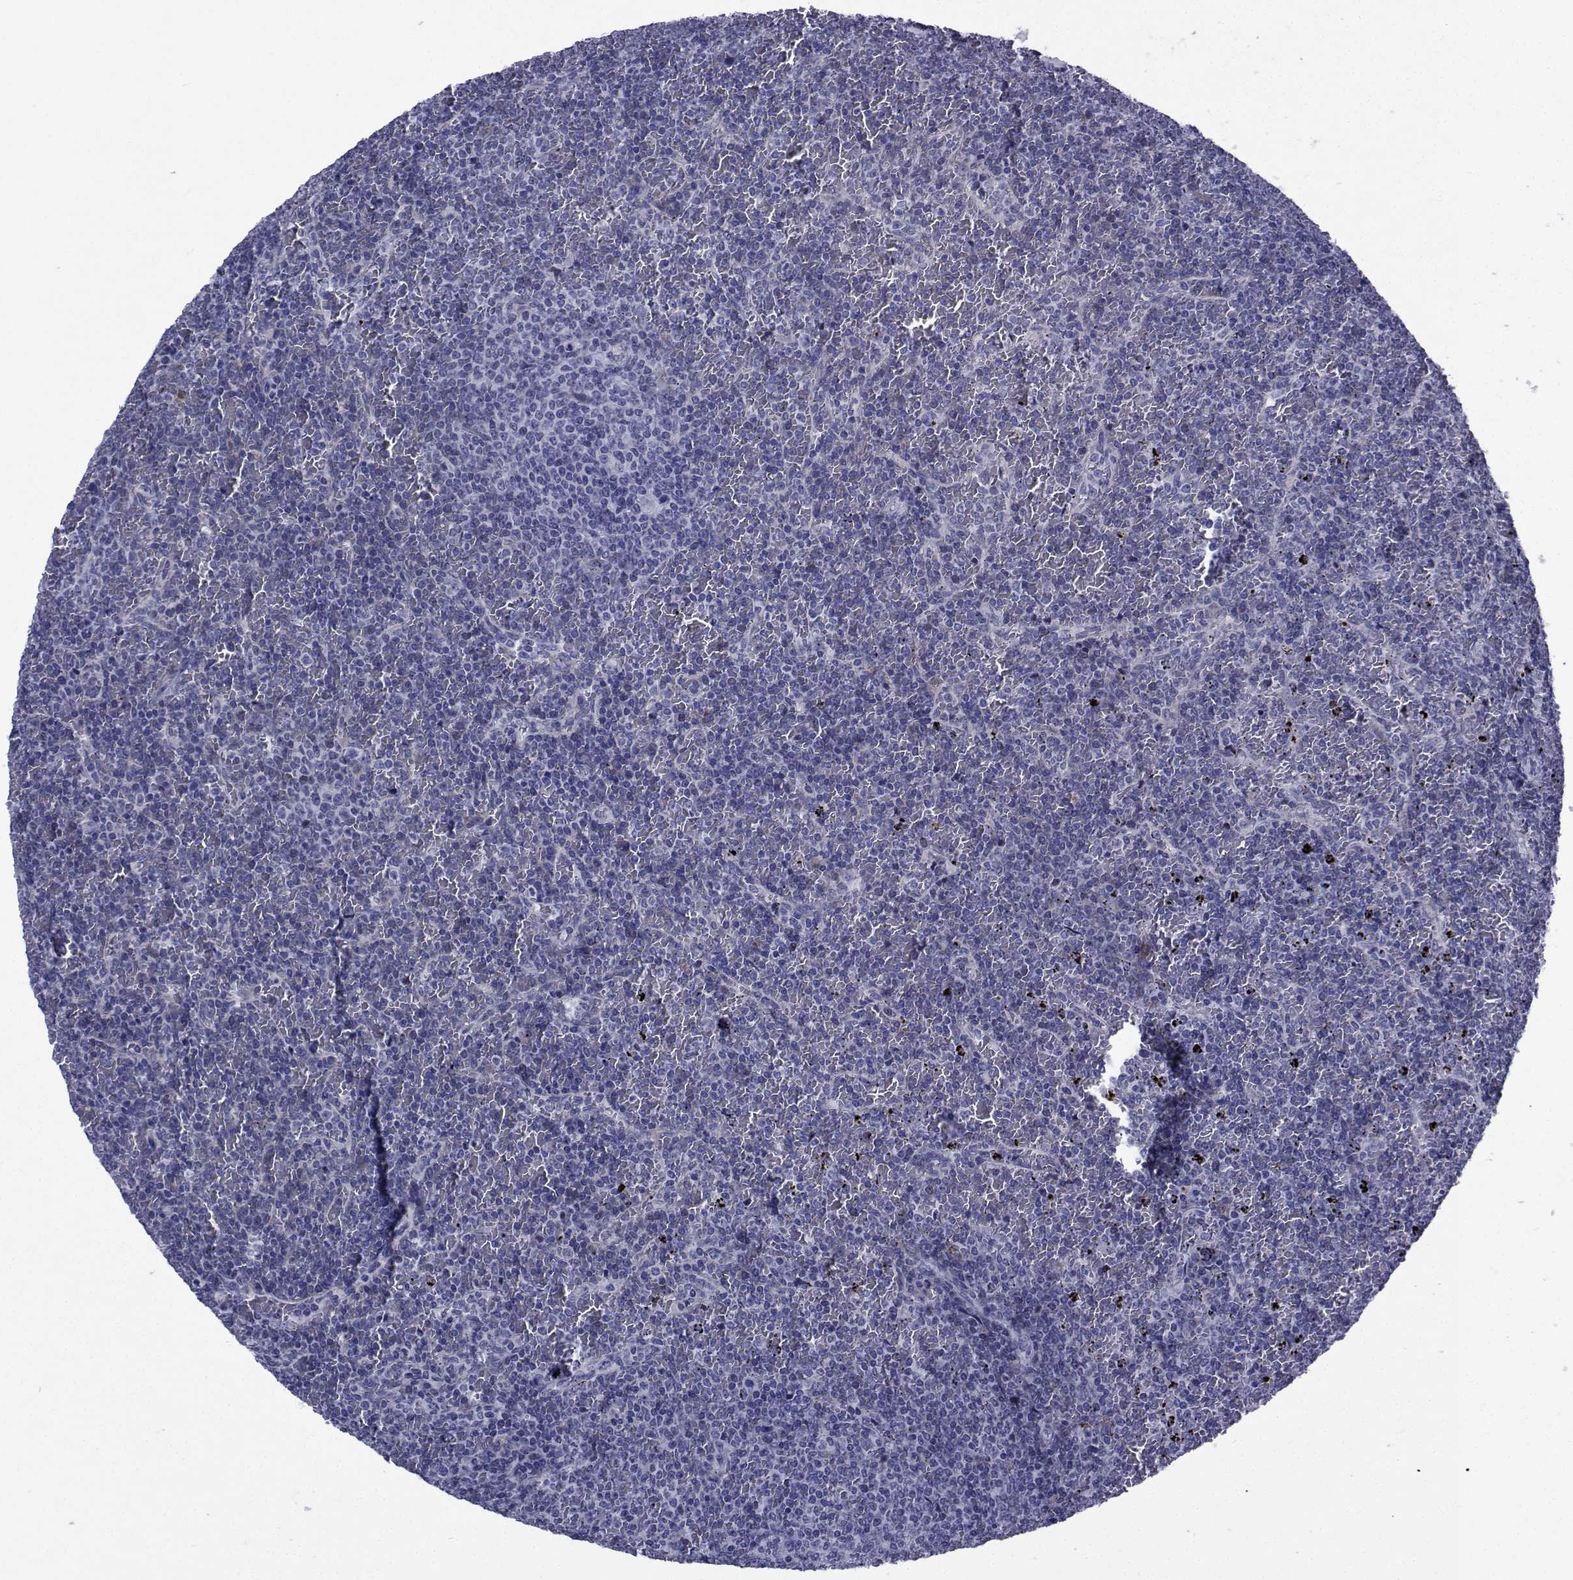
{"staining": {"intensity": "negative", "quantity": "none", "location": "none"}, "tissue": "lymphoma", "cell_type": "Tumor cells", "image_type": "cancer", "snomed": [{"axis": "morphology", "description": "Malignant lymphoma, non-Hodgkin's type, Low grade"}, {"axis": "topography", "description": "Spleen"}], "caption": "Protein analysis of lymphoma displays no significant expression in tumor cells.", "gene": "ROPN1", "patient": {"sex": "female", "age": 77}}